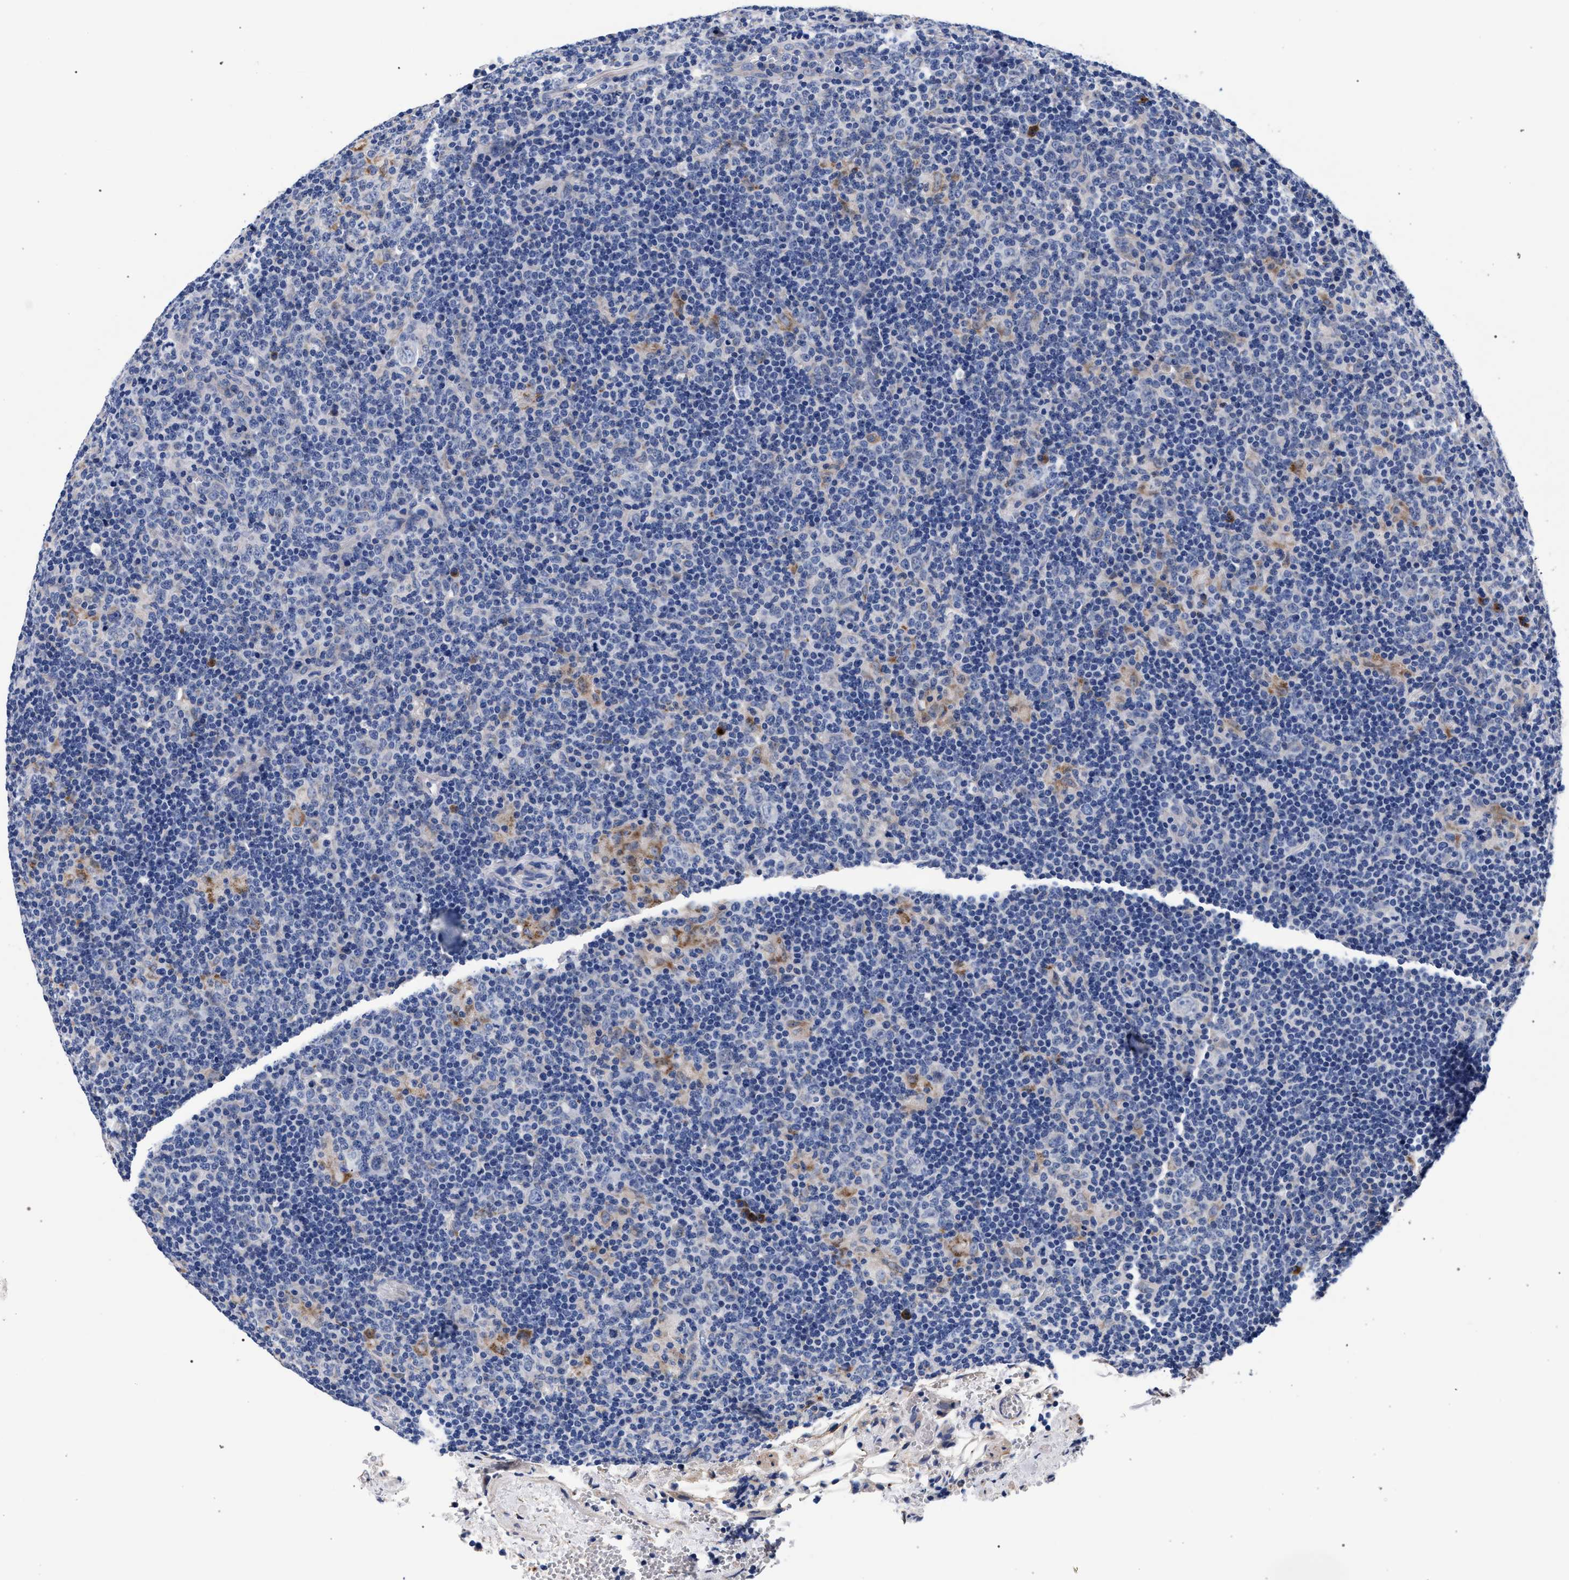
{"staining": {"intensity": "negative", "quantity": "none", "location": "none"}, "tissue": "lymphoma", "cell_type": "Tumor cells", "image_type": "cancer", "snomed": [{"axis": "morphology", "description": "Hodgkin's disease, NOS"}, {"axis": "topography", "description": "Lymph node"}], "caption": "Immunohistochemistry (IHC) histopathology image of neoplastic tissue: Hodgkin's disease stained with DAB shows no significant protein expression in tumor cells.", "gene": "ACOX1", "patient": {"sex": "female", "age": 57}}